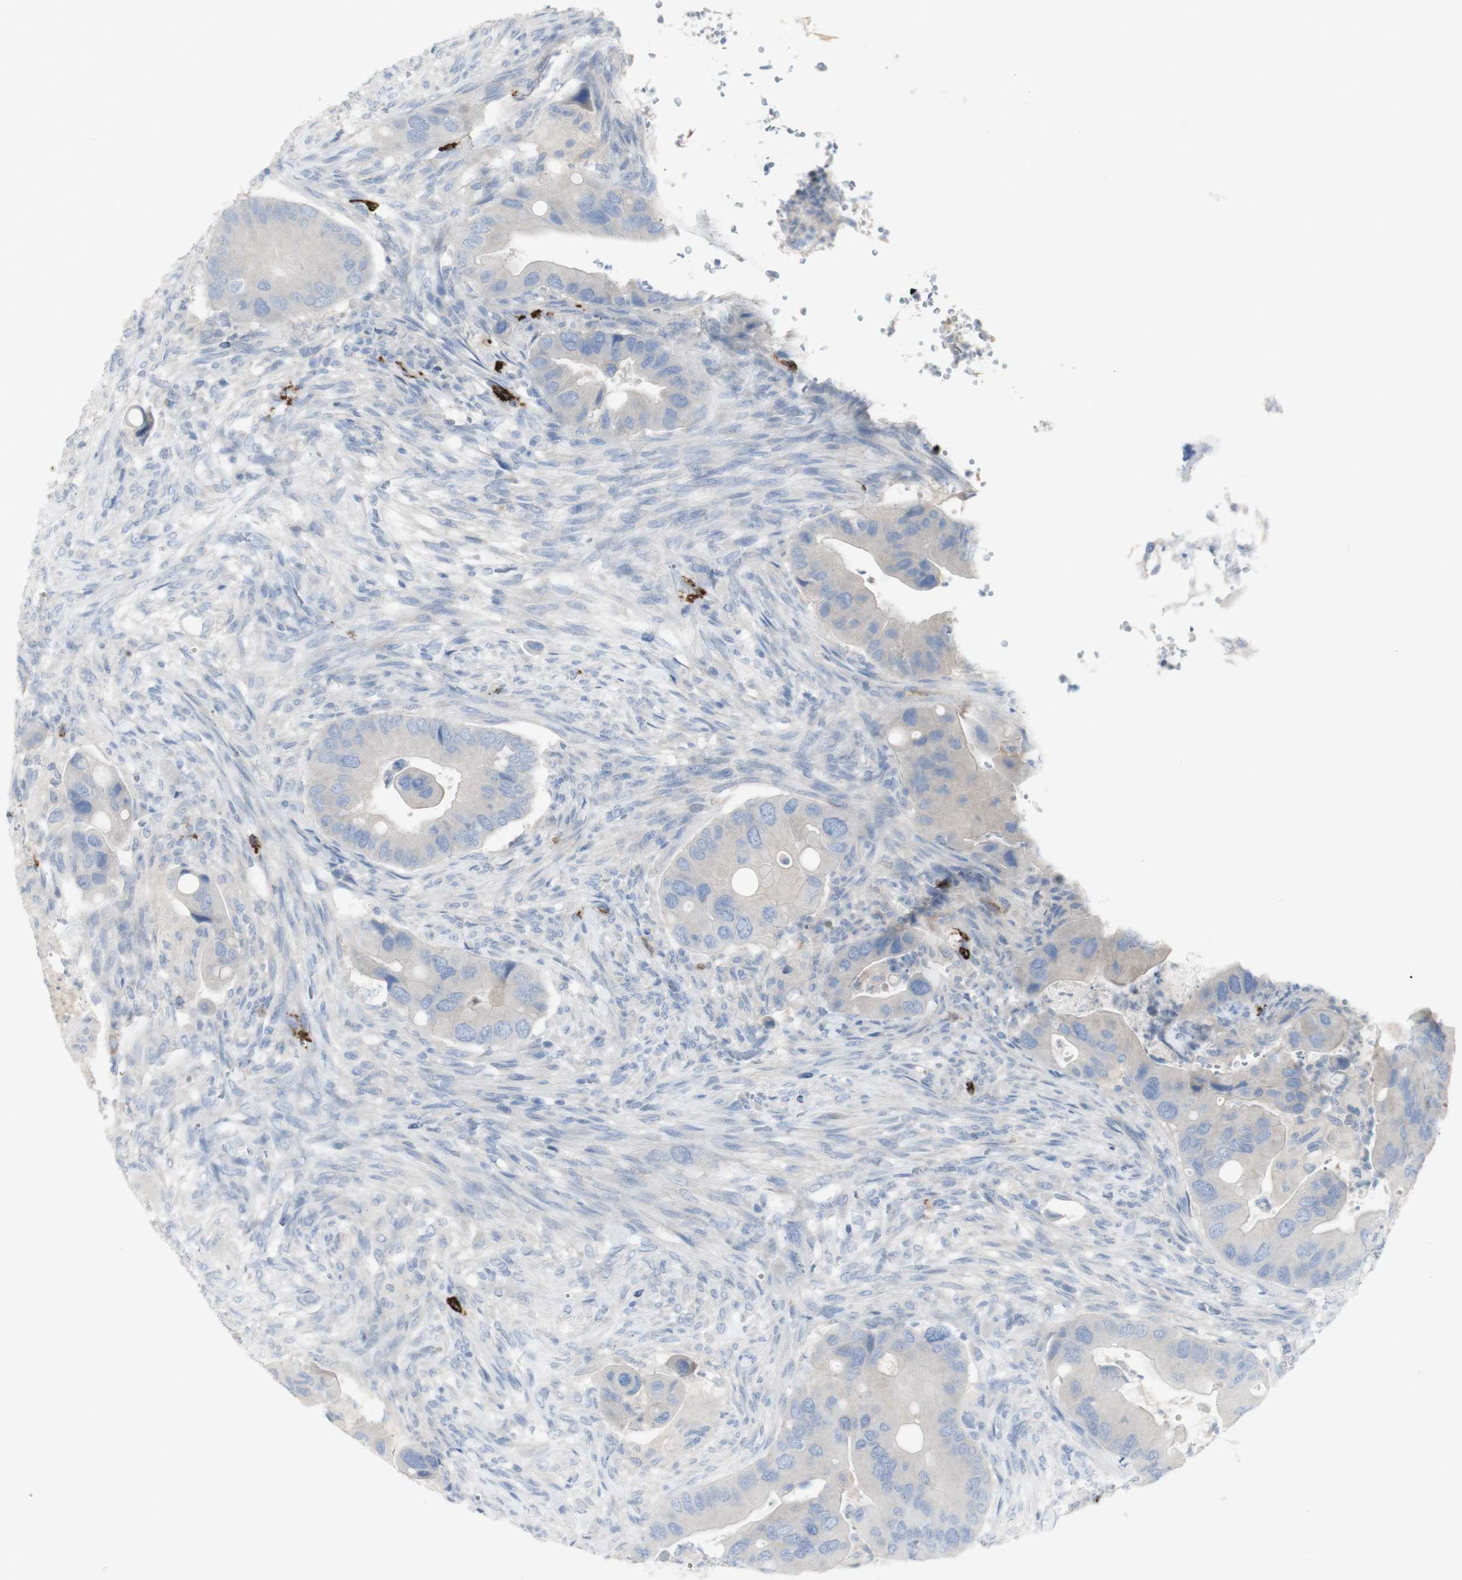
{"staining": {"intensity": "weak", "quantity": "<25%", "location": "cytoplasmic/membranous"}, "tissue": "colorectal cancer", "cell_type": "Tumor cells", "image_type": "cancer", "snomed": [{"axis": "morphology", "description": "Adenocarcinoma, NOS"}, {"axis": "topography", "description": "Rectum"}], "caption": "DAB (3,3'-diaminobenzidine) immunohistochemical staining of colorectal adenocarcinoma shows no significant expression in tumor cells. (DAB (3,3'-diaminobenzidine) immunohistochemistry with hematoxylin counter stain).", "gene": "CD207", "patient": {"sex": "female", "age": 57}}